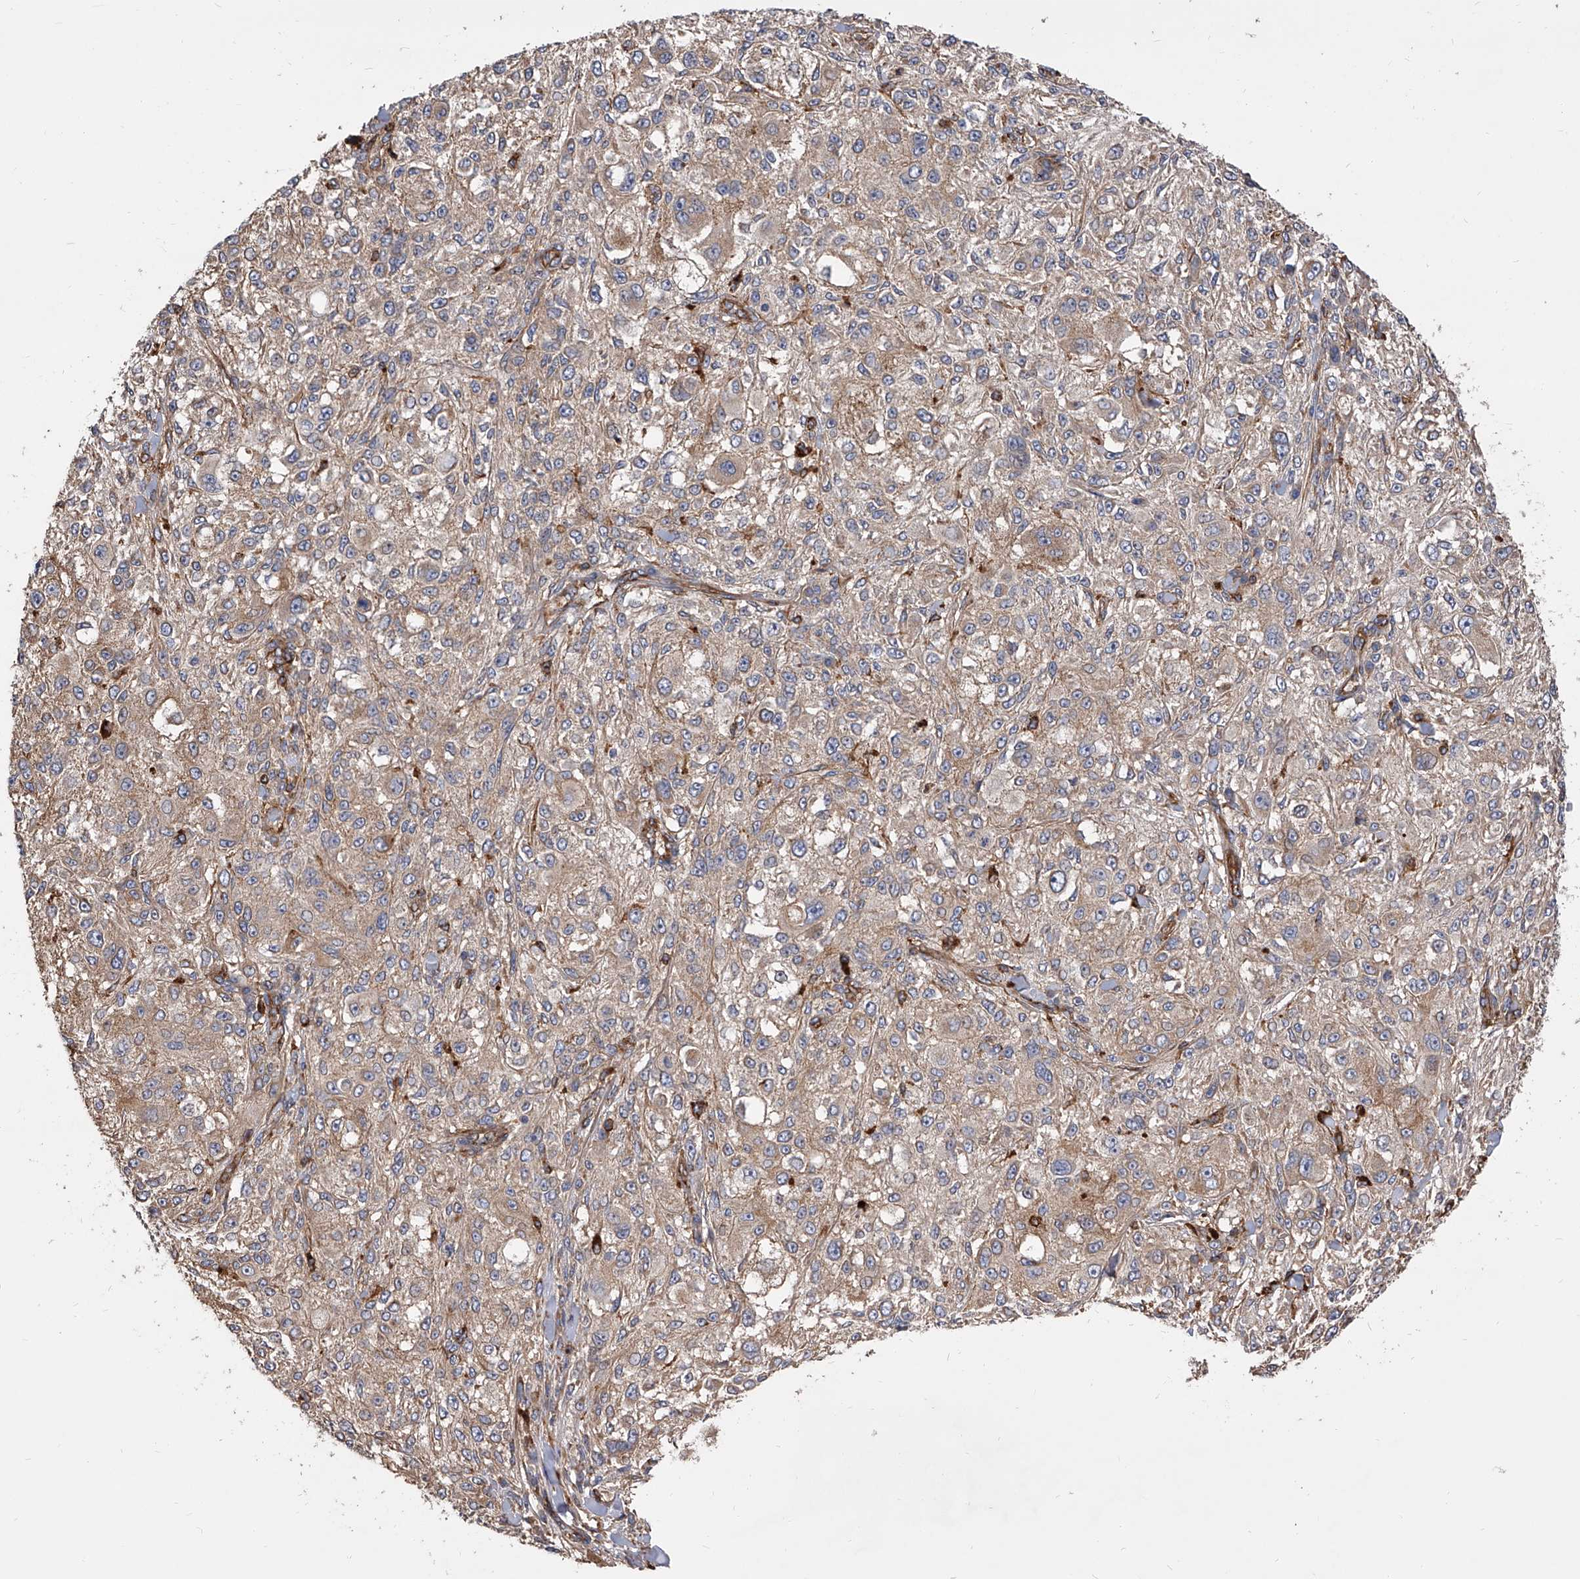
{"staining": {"intensity": "weak", "quantity": "25%-75%", "location": "cytoplasmic/membranous"}, "tissue": "melanoma", "cell_type": "Tumor cells", "image_type": "cancer", "snomed": [{"axis": "morphology", "description": "Necrosis, NOS"}, {"axis": "morphology", "description": "Malignant melanoma, NOS"}, {"axis": "topography", "description": "Skin"}], "caption": "Immunohistochemistry (IHC) histopathology image of neoplastic tissue: malignant melanoma stained using immunohistochemistry demonstrates low levels of weak protein expression localized specifically in the cytoplasmic/membranous of tumor cells, appearing as a cytoplasmic/membranous brown color.", "gene": "PISD", "patient": {"sex": "female", "age": 87}}